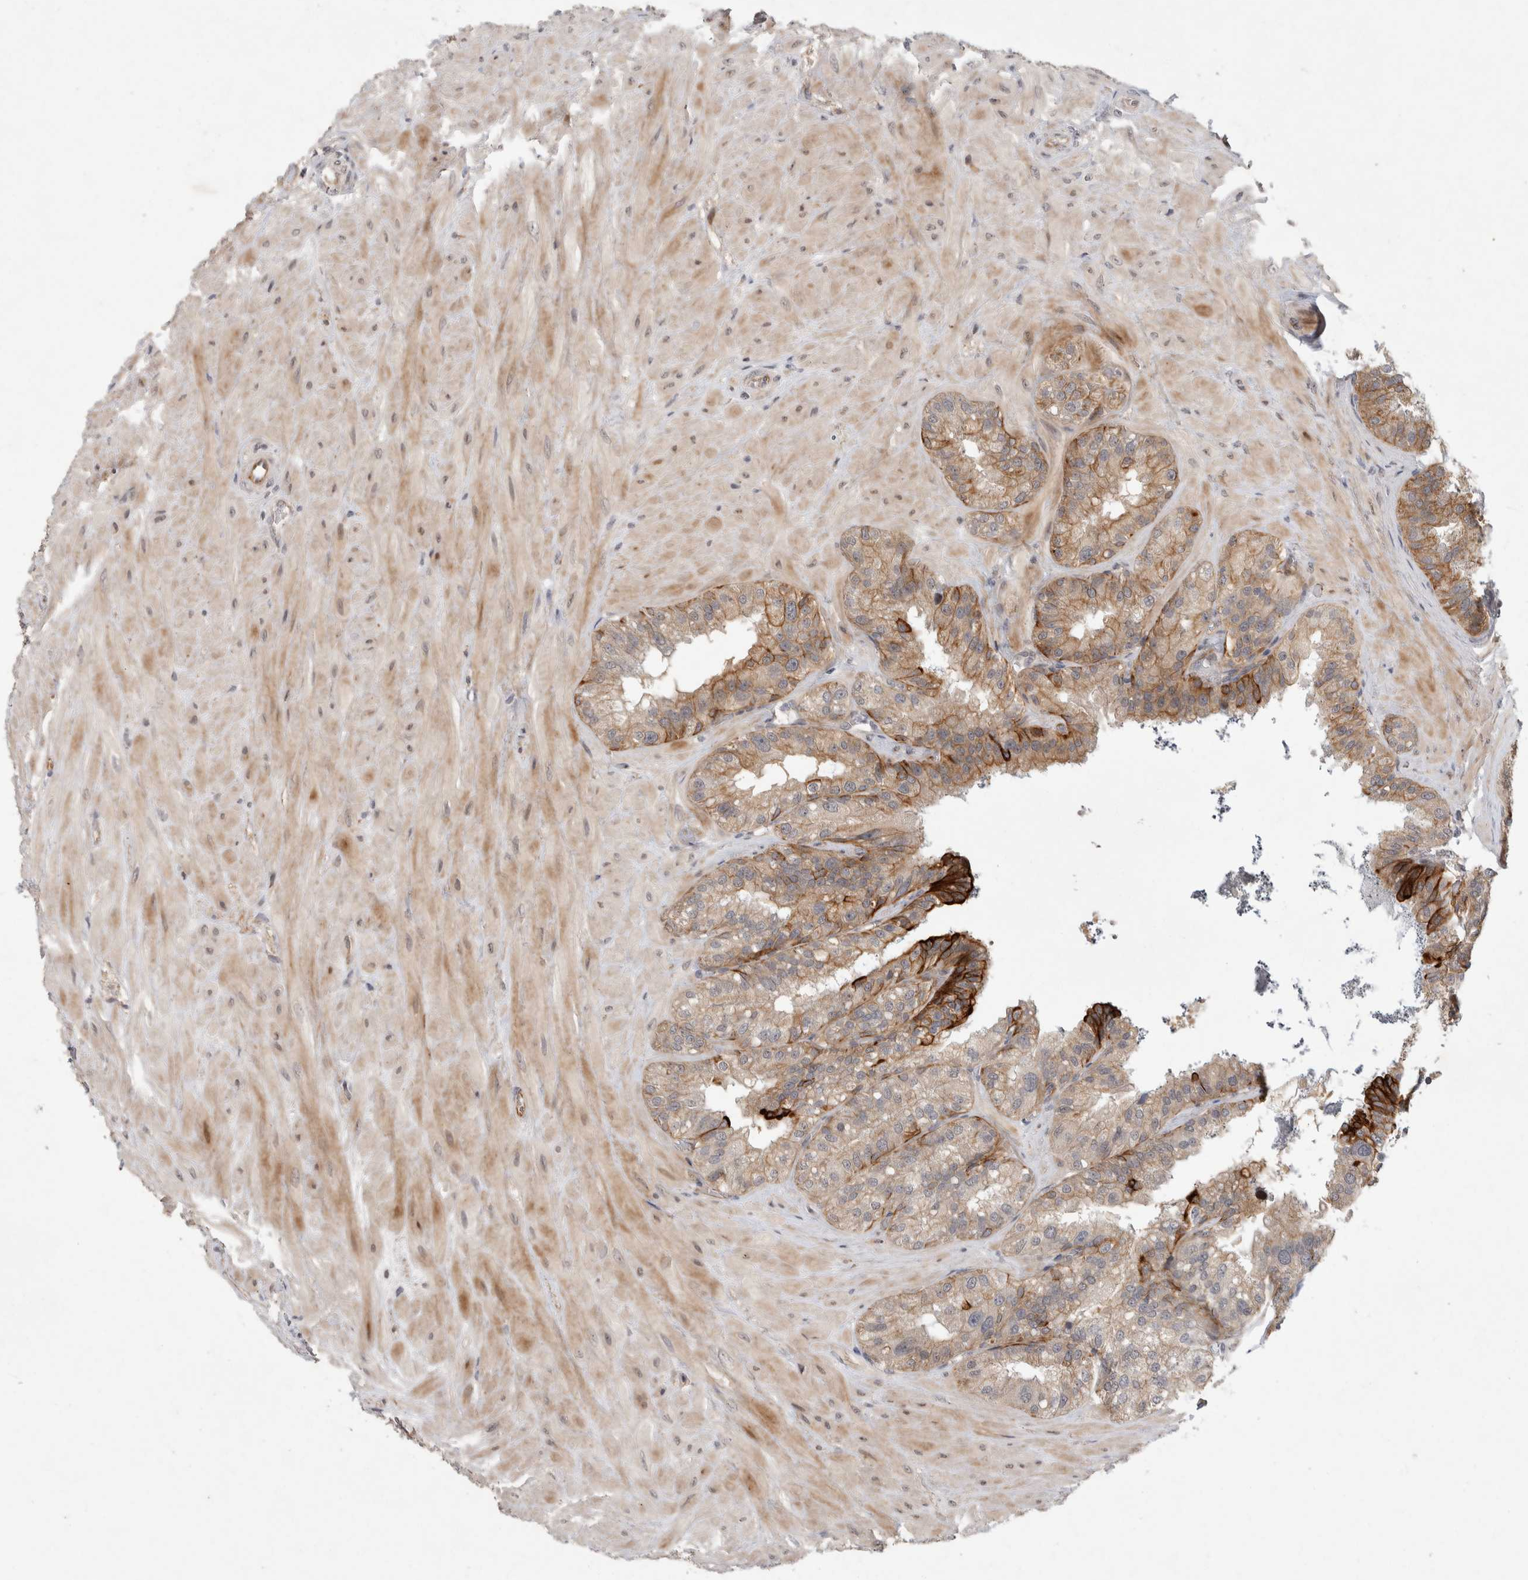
{"staining": {"intensity": "strong", "quantity": ">75%", "location": "cytoplasmic/membranous"}, "tissue": "seminal vesicle", "cell_type": "Glandular cells", "image_type": "normal", "snomed": [{"axis": "morphology", "description": "Normal tissue, NOS"}, {"axis": "topography", "description": "Prostate"}, {"axis": "topography", "description": "Seminal veicle"}], "caption": "Unremarkable seminal vesicle was stained to show a protein in brown. There is high levels of strong cytoplasmic/membranous expression in about >75% of glandular cells.", "gene": "CRISPLD1", "patient": {"sex": "male", "age": 51}}